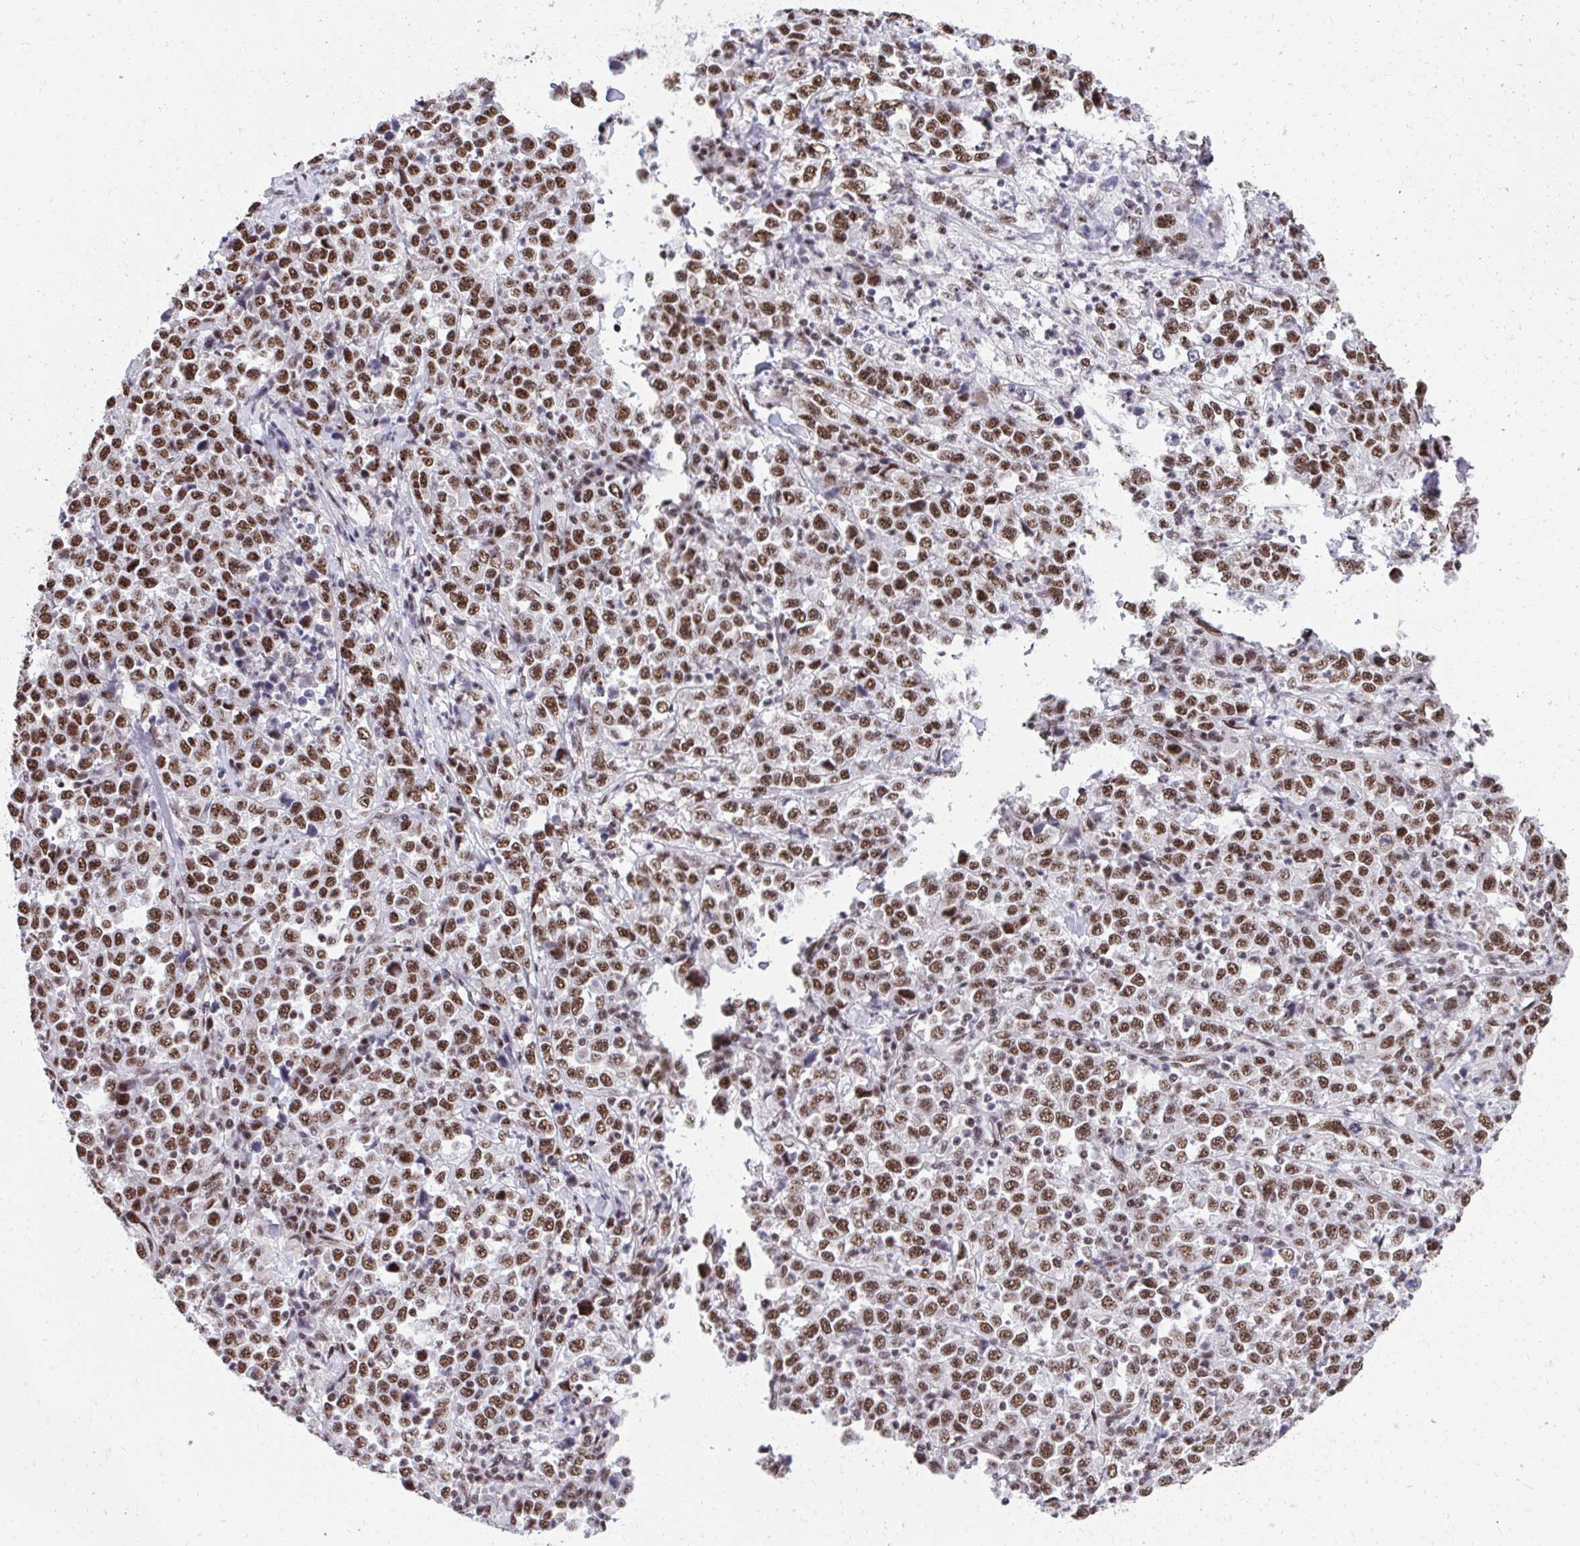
{"staining": {"intensity": "strong", "quantity": ">75%", "location": "nuclear"}, "tissue": "stomach cancer", "cell_type": "Tumor cells", "image_type": "cancer", "snomed": [{"axis": "morphology", "description": "Normal tissue, NOS"}, {"axis": "morphology", "description": "Adenocarcinoma, NOS"}, {"axis": "topography", "description": "Stomach, upper"}, {"axis": "topography", "description": "Stomach"}], "caption": "High-magnification brightfield microscopy of stomach adenocarcinoma stained with DAB (3,3'-diaminobenzidine) (brown) and counterstained with hematoxylin (blue). tumor cells exhibit strong nuclear positivity is identified in approximately>75% of cells.", "gene": "SYNE4", "patient": {"sex": "male", "age": 59}}